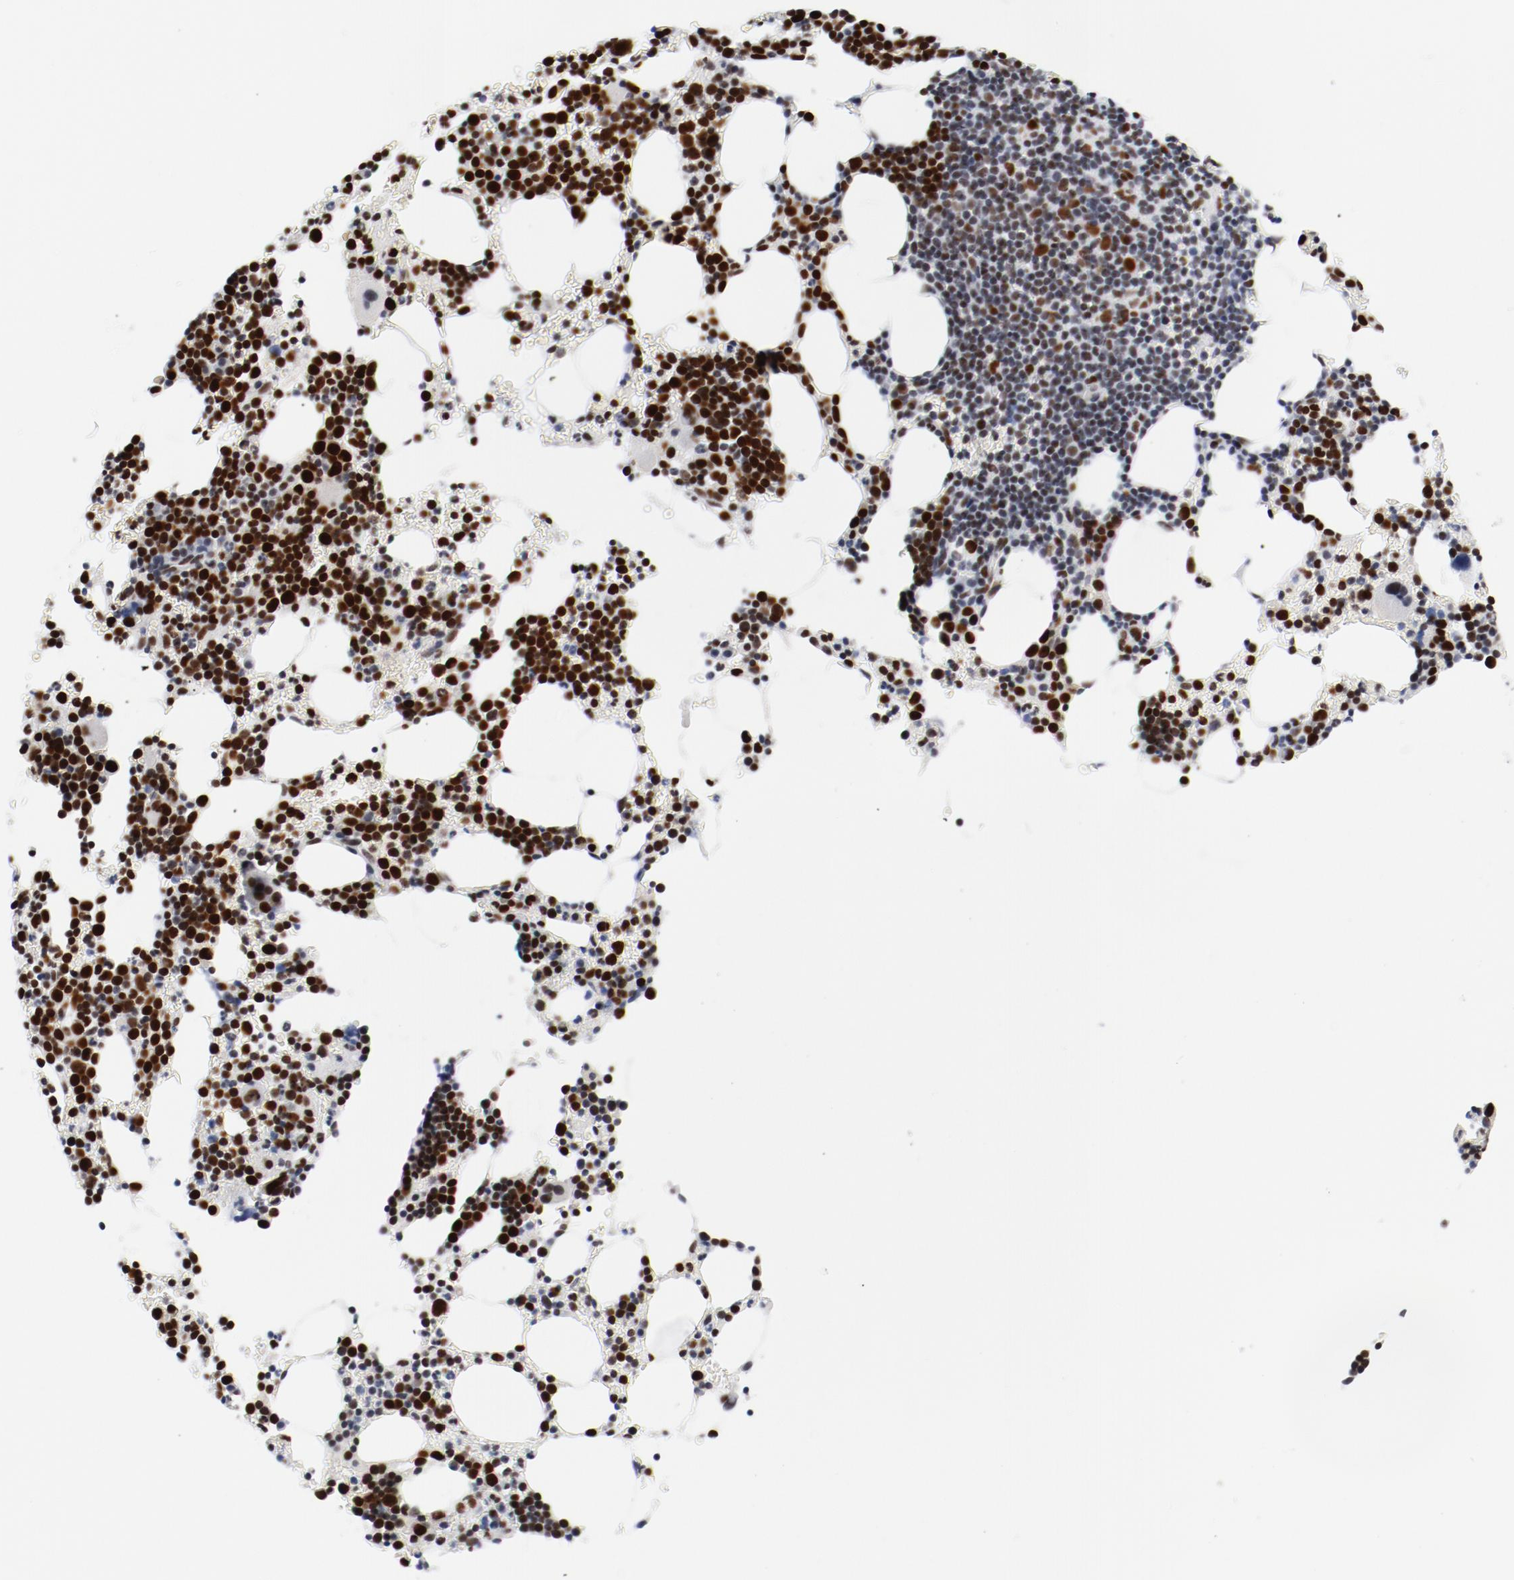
{"staining": {"intensity": "strong", "quantity": "25%-75%", "location": "nuclear"}, "tissue": "bone marrow", "cell_type": "Hematopoietic cells", "image_type": "normal", "snomed": [{"axis": "morphology", "description": "Normal tissue, NOS"}, {"axis": "topography", "description": "Bone marrow"}], "caption": "High-magnification brightfield microscopy of benign bone marrow stained with DAB (brown) and counterstained with hematoxylin (blue). hematopoietic cells exhibit strong nuclear positivity is identified in about25%-75% of cells.", "gene": "POLD1", "patient": {"sex": "female", "age": 78}}